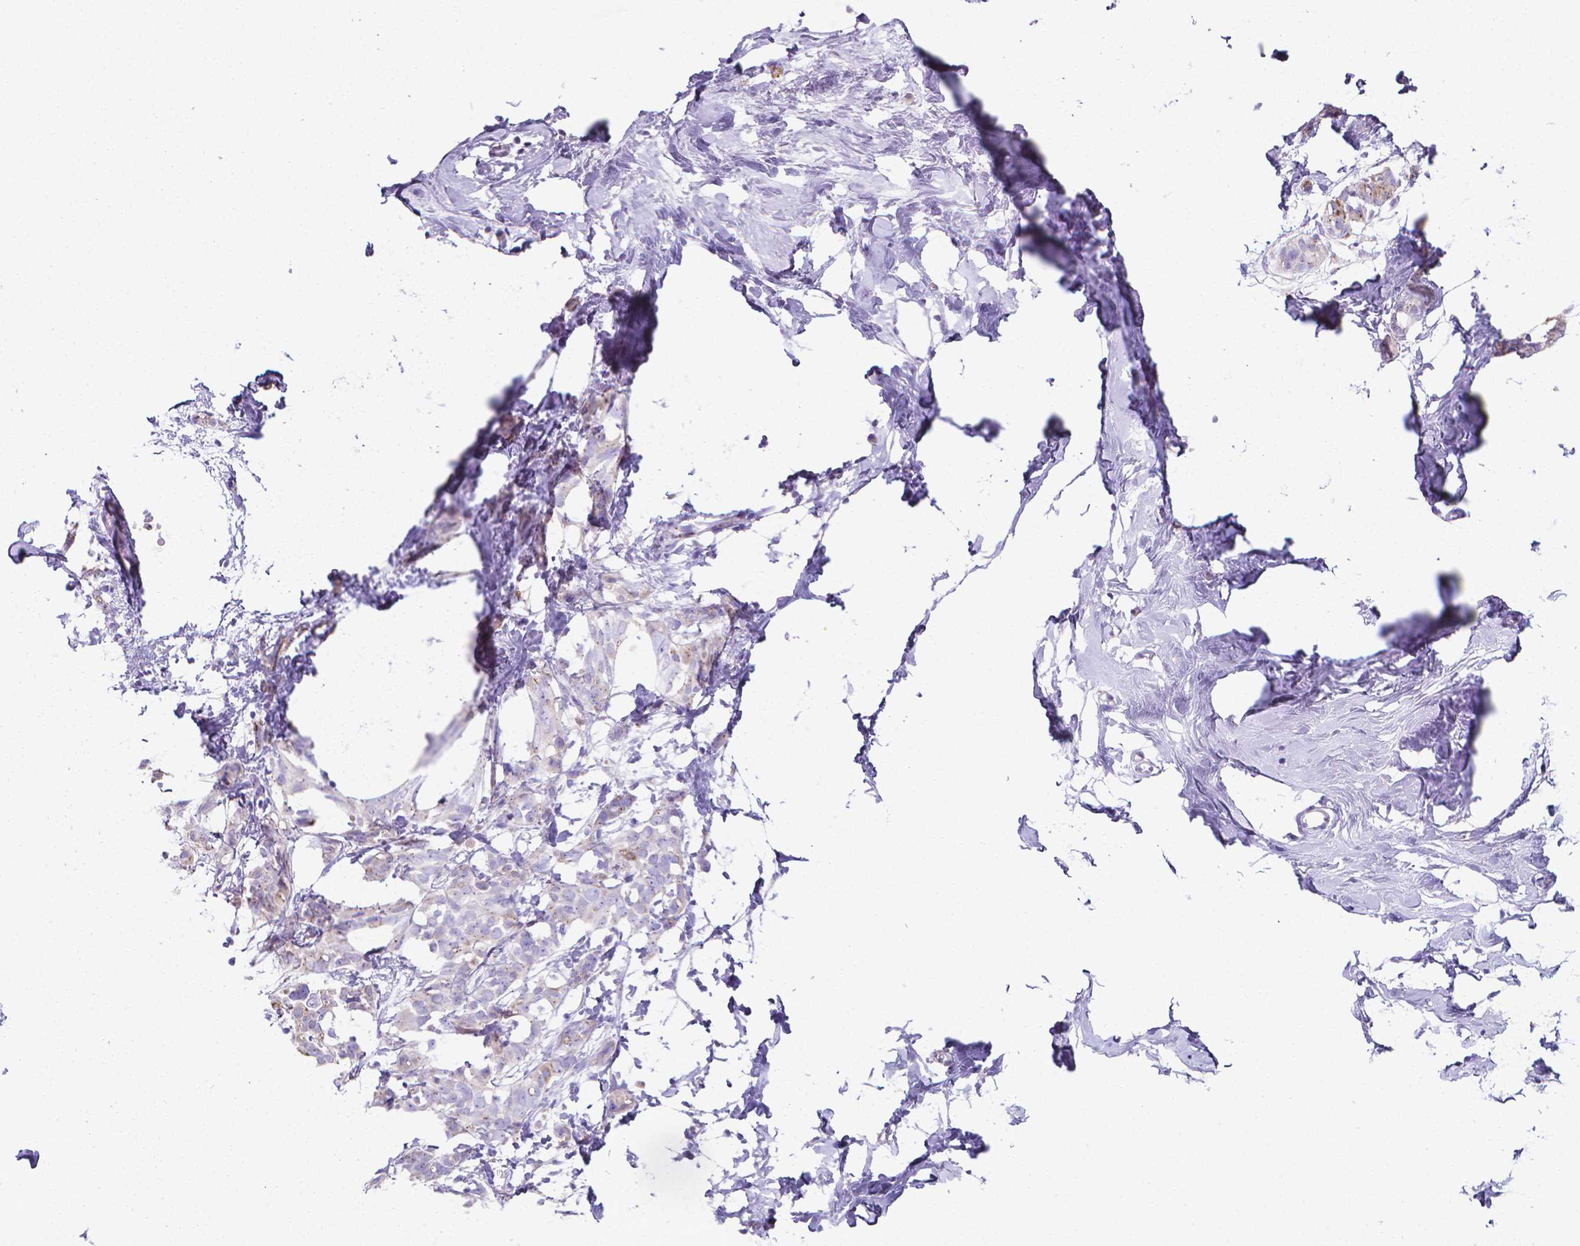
{"staining": {"intensity": "negative", "quantity": "none", "location": "none"}, "tissue": "breast cancer", "cell_type": "Tumor cells", "image_type": "cancer", "snomed": [{"axis": "morphology", "description": "Duct carcinoma"}, {"axis": "topography", "description": "Breast"}], "caption": "IHC micrograph of breast cancer stained for a protein (brown), which exhibits no expression in tumor cells.", "gene": "LRRC73", "patient": {"sex": "female", "age": 40}}